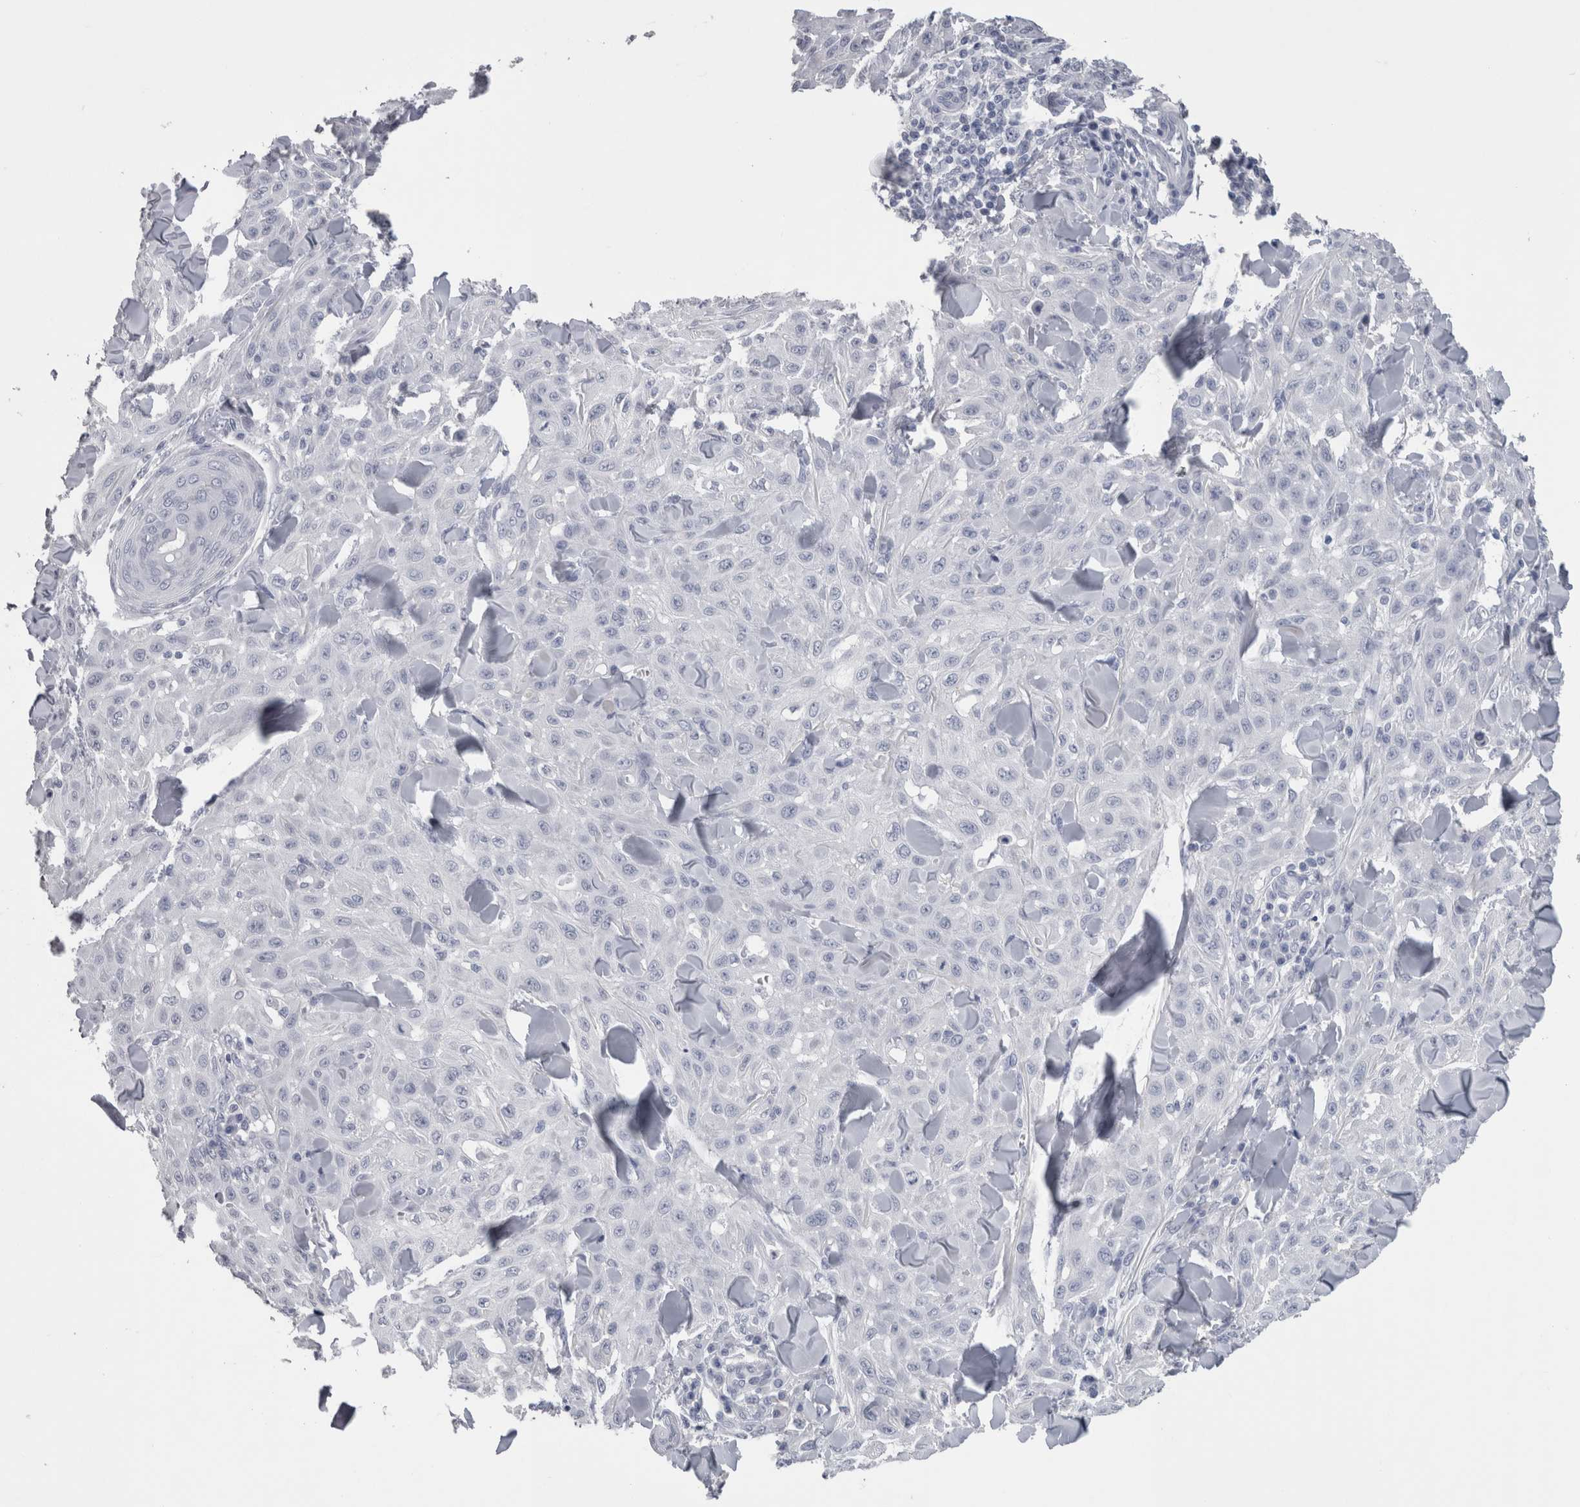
{"staining": {"intensity": "negative", "quantity": "none", "location": "none"}, "tissue": "skin cancer", "cell_type": "Tumor cells", "image_type": "cancer", "snomed": [{"axis": "morphology", "description": "Squamous cell carcinoma, NOS"}, {"axis": "topography", "description": "Skin"}], "caption": "A micrograph of human skin cancer (squamous cell carcinoma) is negative for staining in tumor cells.", "gene": "CA8", "patient": {"sex": "male", "age": 24}}